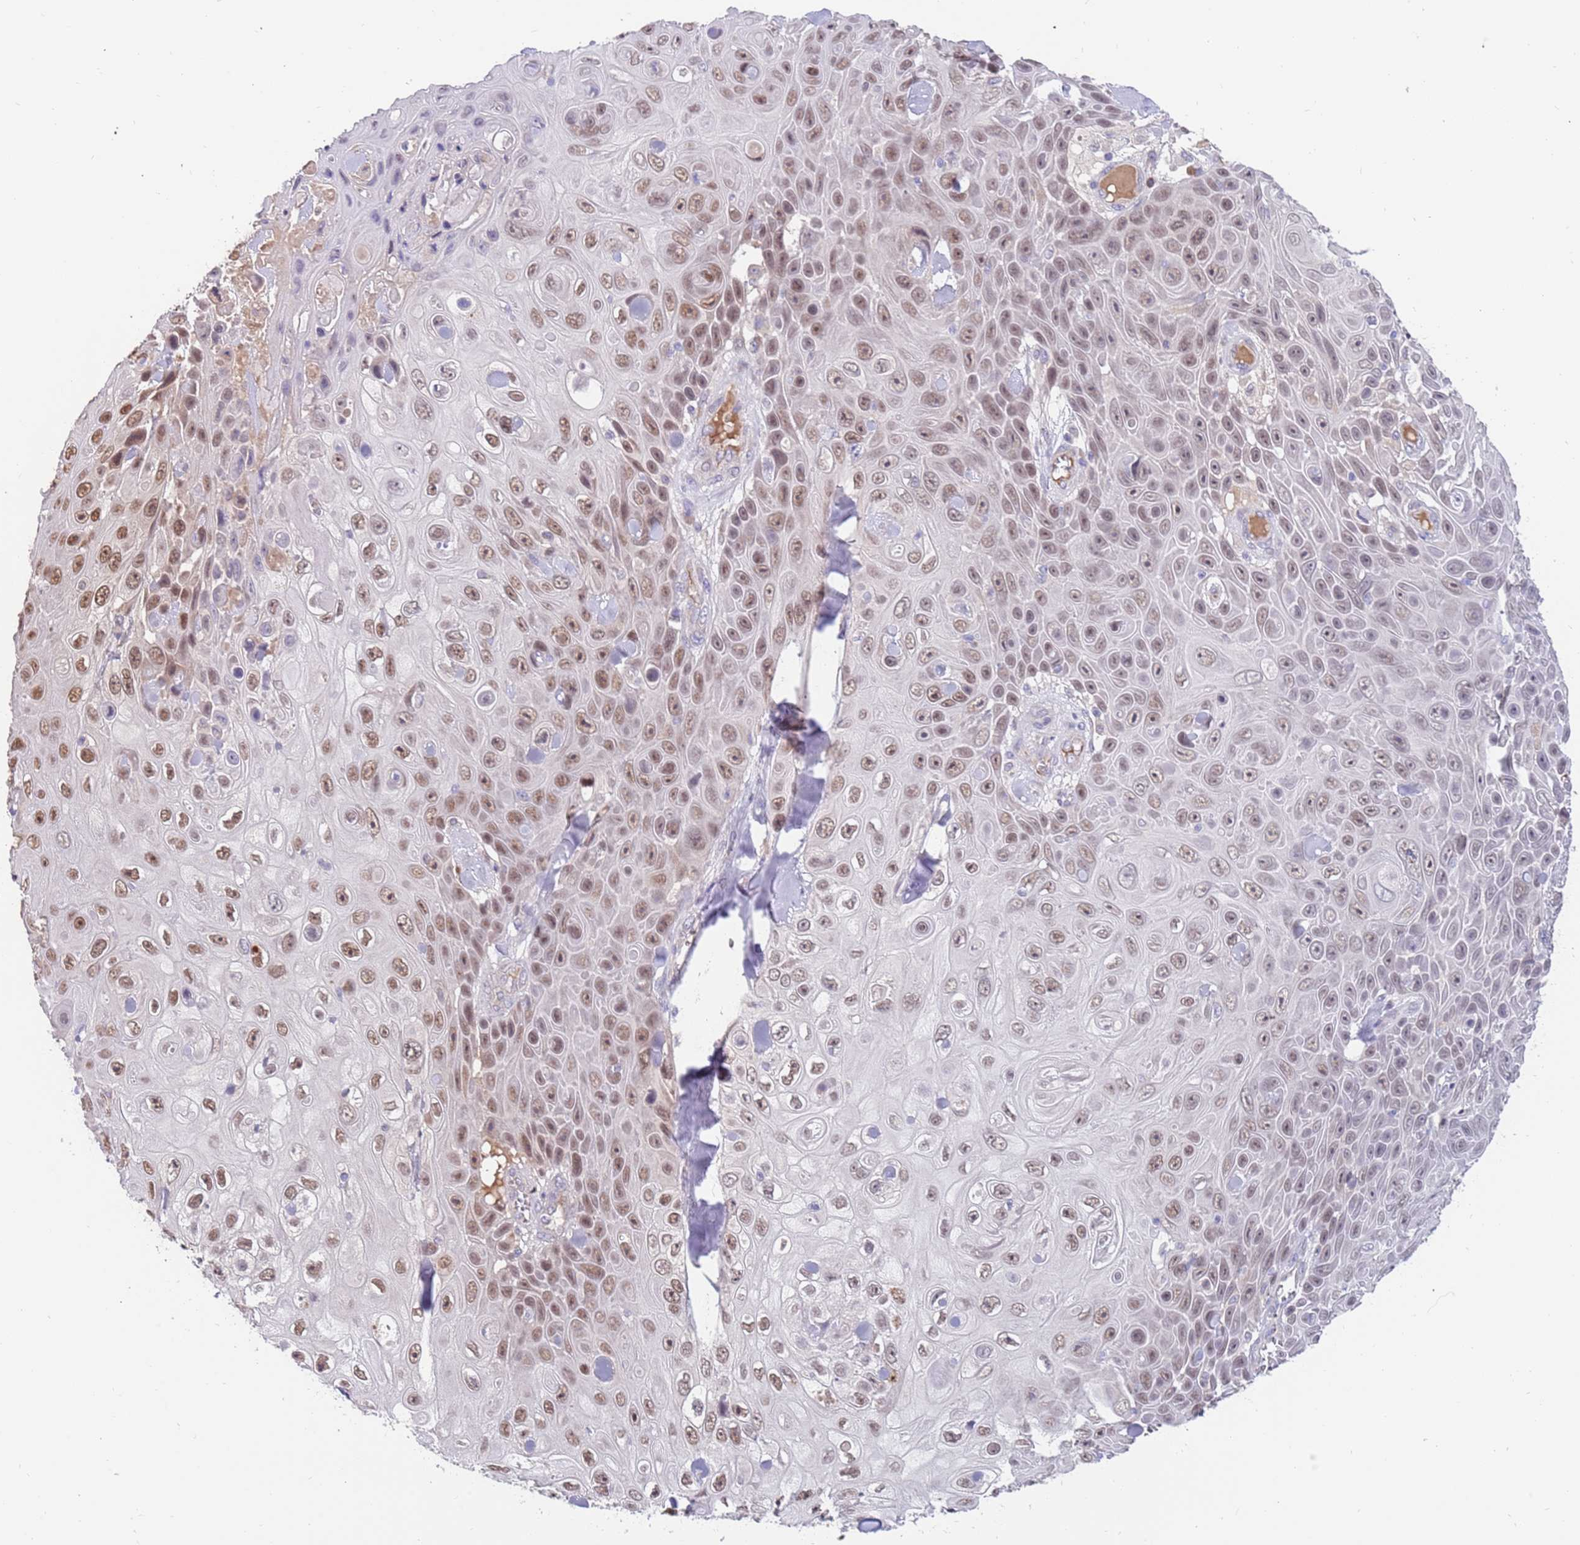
{"staining": {"intensity": "moderate", "quantity": "25%-75%", "location": "nuclear"}, "tissue": "skin cancer", "cell_type": "Tumor cells", "image_type": "cancer", "snomed": [{"axis": "morphology", "description": "Squamous cell carcinoma, NOS"}, {"axis": "topography", "description": "Skin"}], "caption": "Approximately 25%-75% of tumor cells in skin cancer show moderate nuclear protein positivity as visualized by brown immunohistochemical staining.", "gene": "ZNF746", "patient": {"sex": "male", "age": 82}}